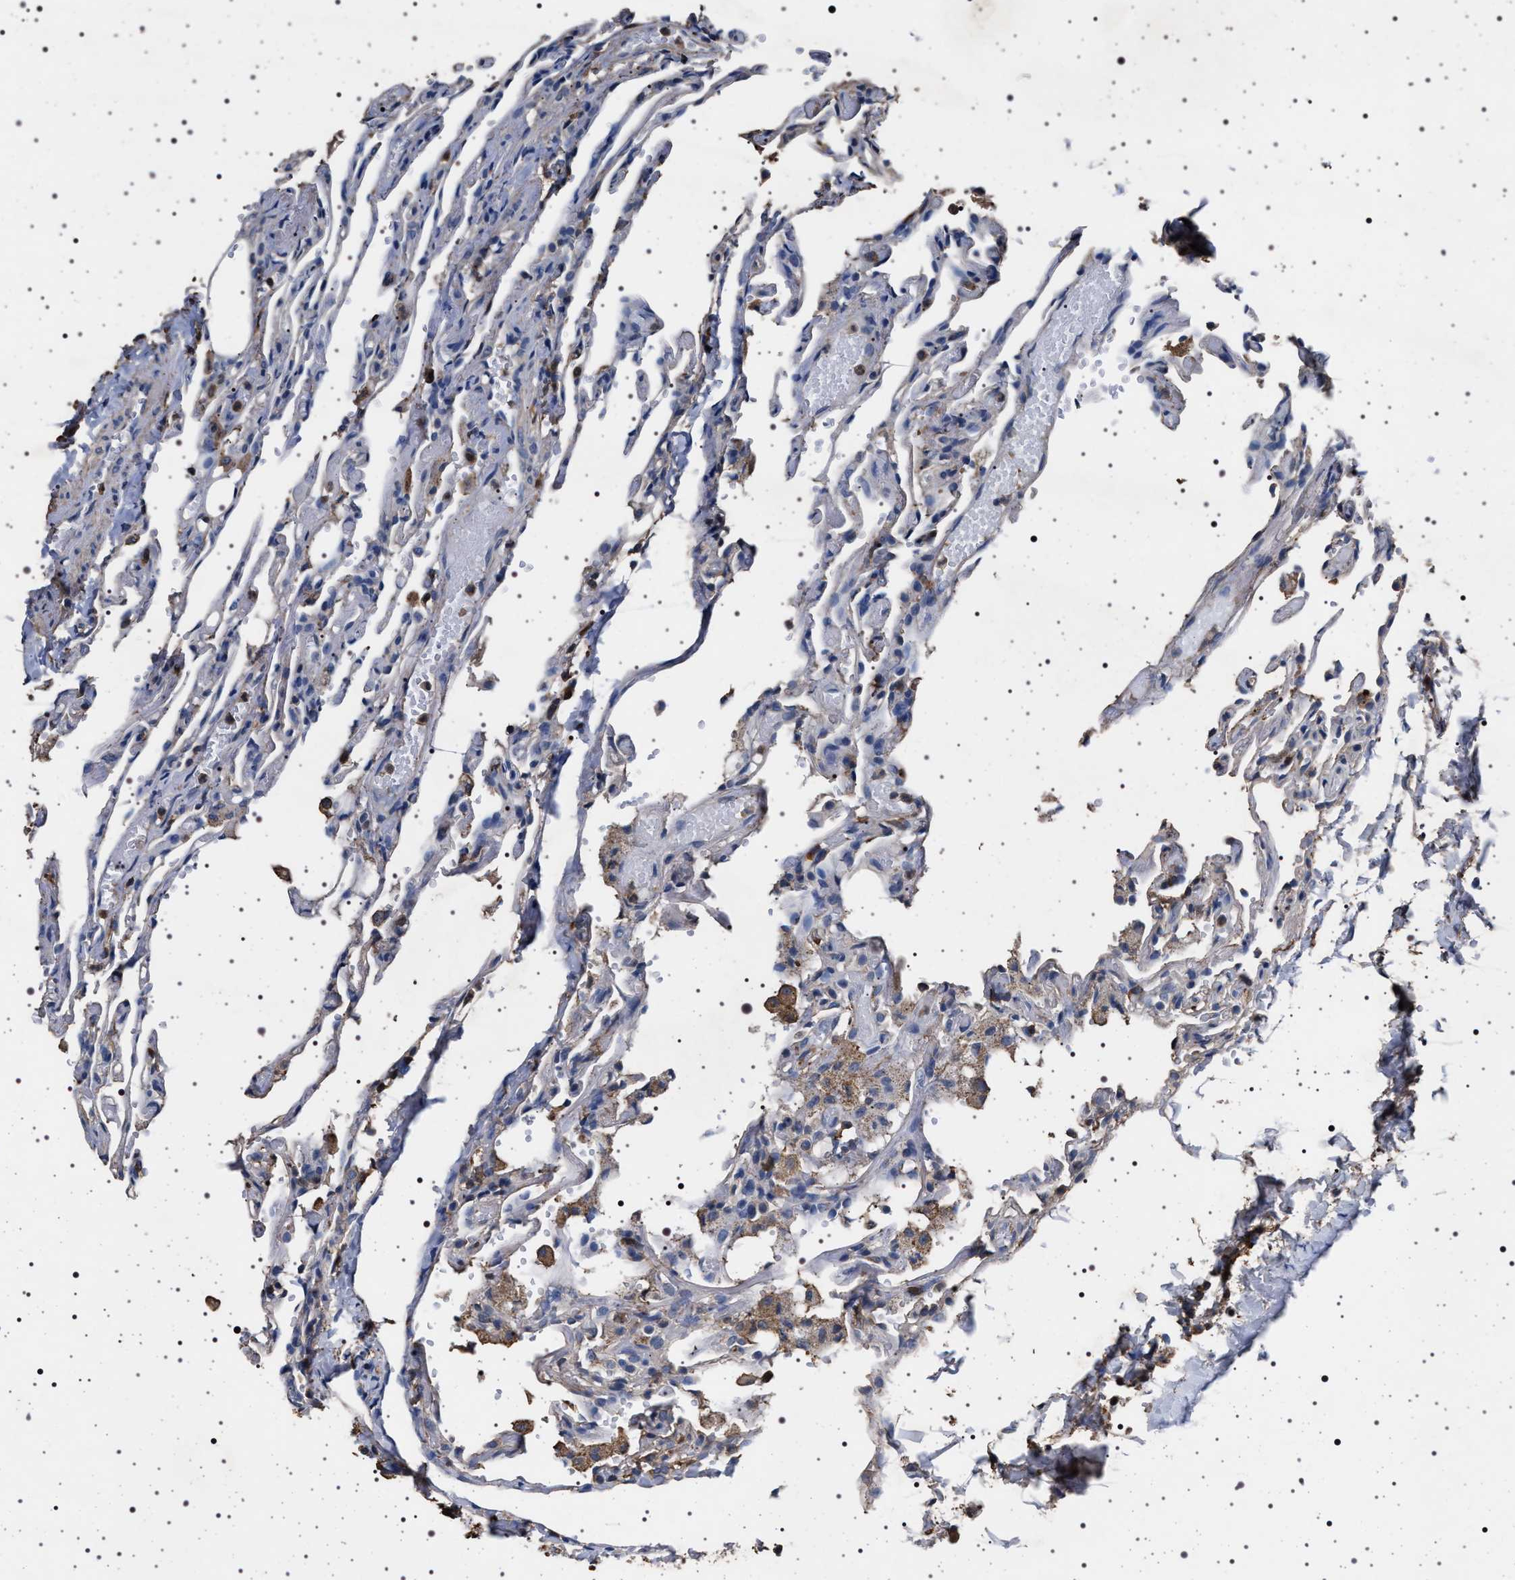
{"staining": {"intensity": "negative", "quantity": "none", "location": "none"}, "tissue": "lung", "cell_type": "Alveolar cells", "image_type": "normal", "snomed": [{"axis": "morphology", "description": "Normal tissue, NOS"}, {"axis": "topography", "description": "Lung"}], "caption": "This is an immunohistochemistry (IHC) image of normal human lung. There is no positivity in alveolar cells.", "gene": "SMAP2", "patient": {"sex": "male", "age": 21}}